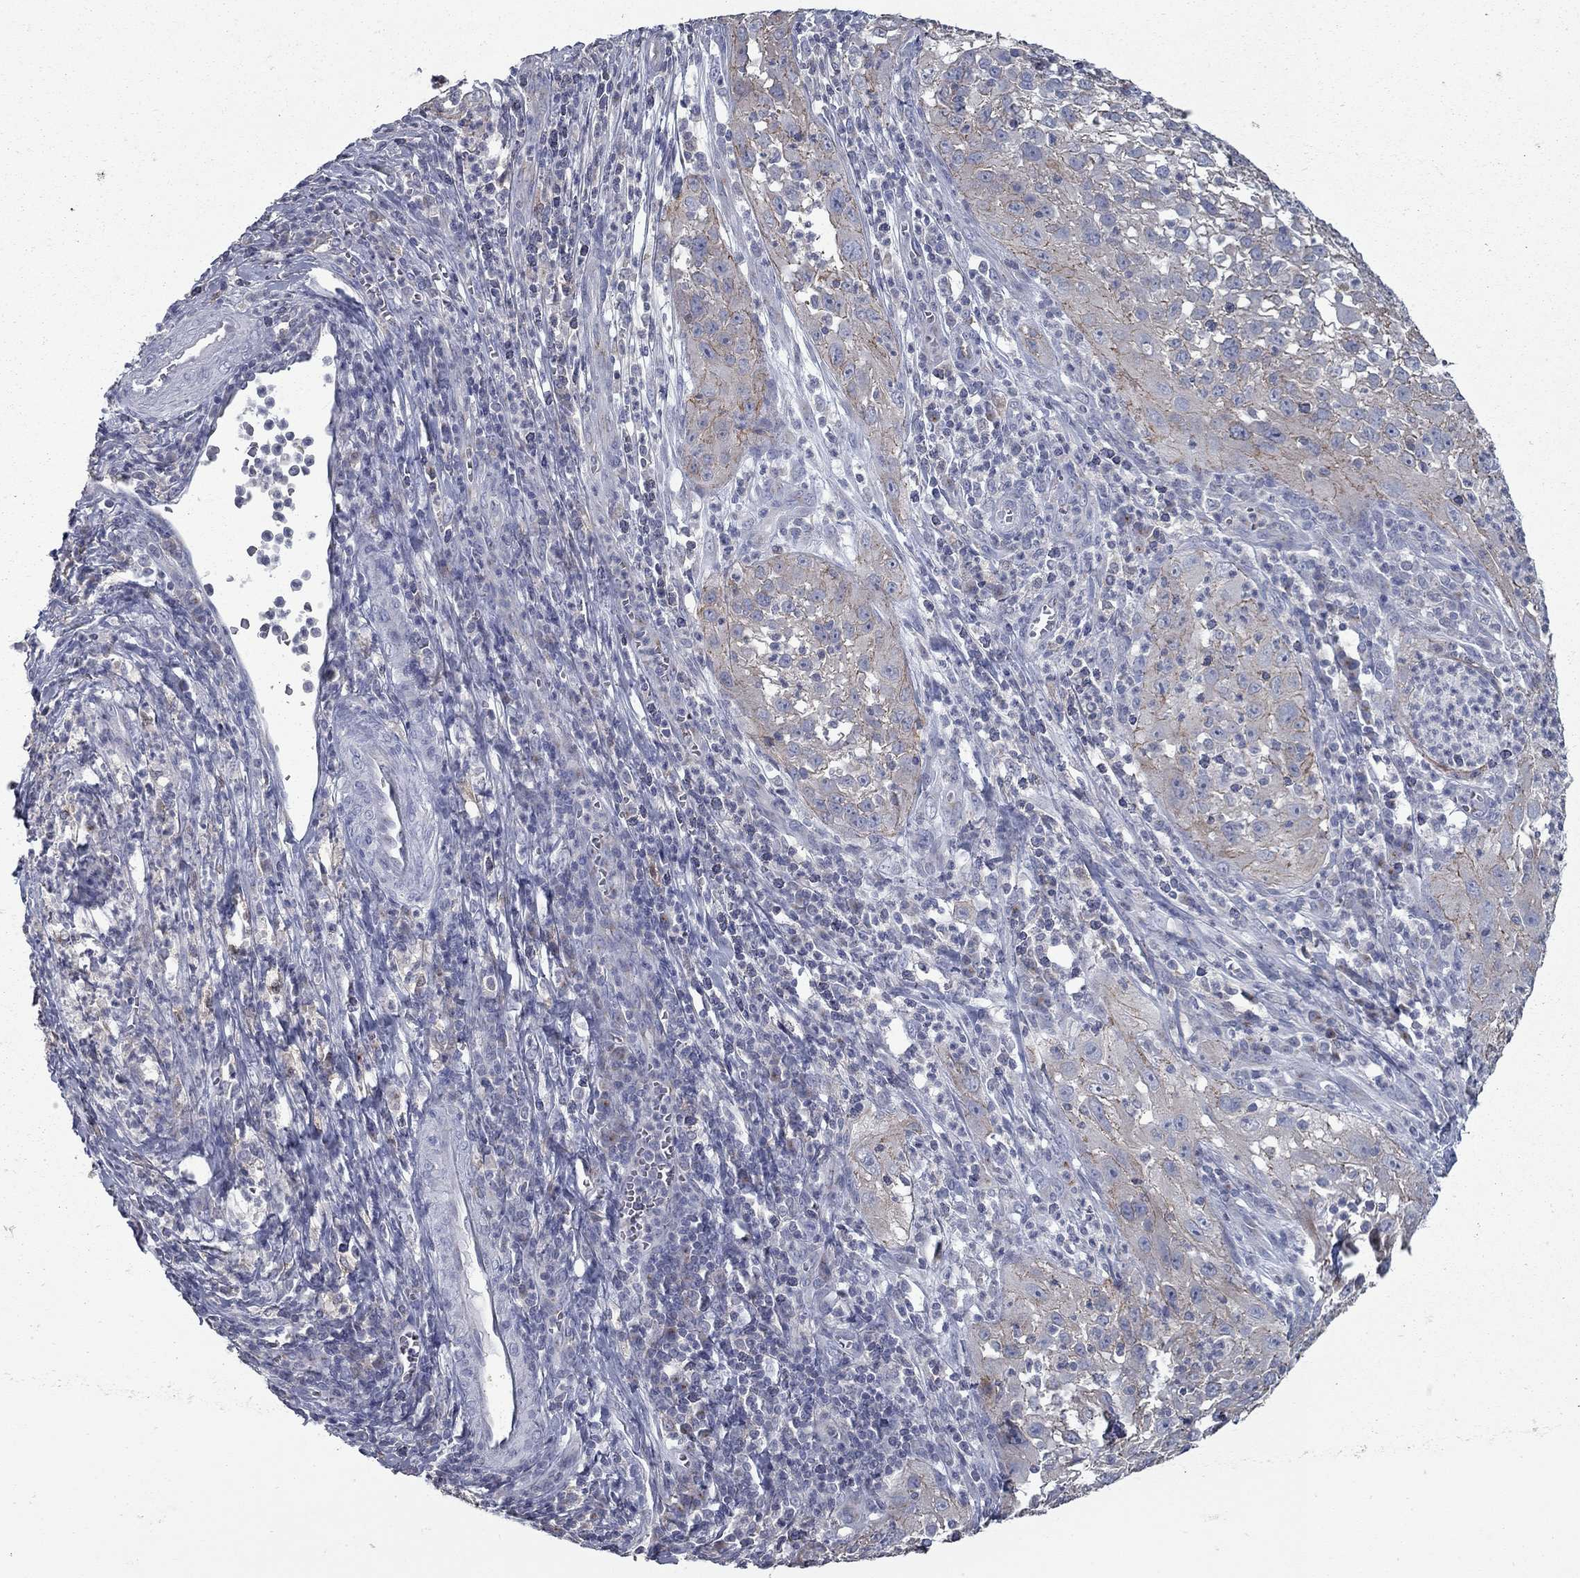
{"staining": {"intensity": "strong", "quantity": "<25%", "location": "cytoplasmic/membranous"}, "tissue": "cervical cancer", "cell_type": "Tumor cells", "image_type": "cancer", "snomed": [{"axis": "morphology", "description": "Squamous cell carcinoma, NOS"}, {"axis": "topography", "description": "Cervix"}], "caption": "Immunohistochemistry (IHC) (DAB (3,3'-diaminobenzidine)) staining of cervical cancer reveals strong cytoplasmic/membranous protein expression in approximately <25% of tumor cells.", "gene": "KIAA0319L", "patient": {"sex": "female", "age": 32}}